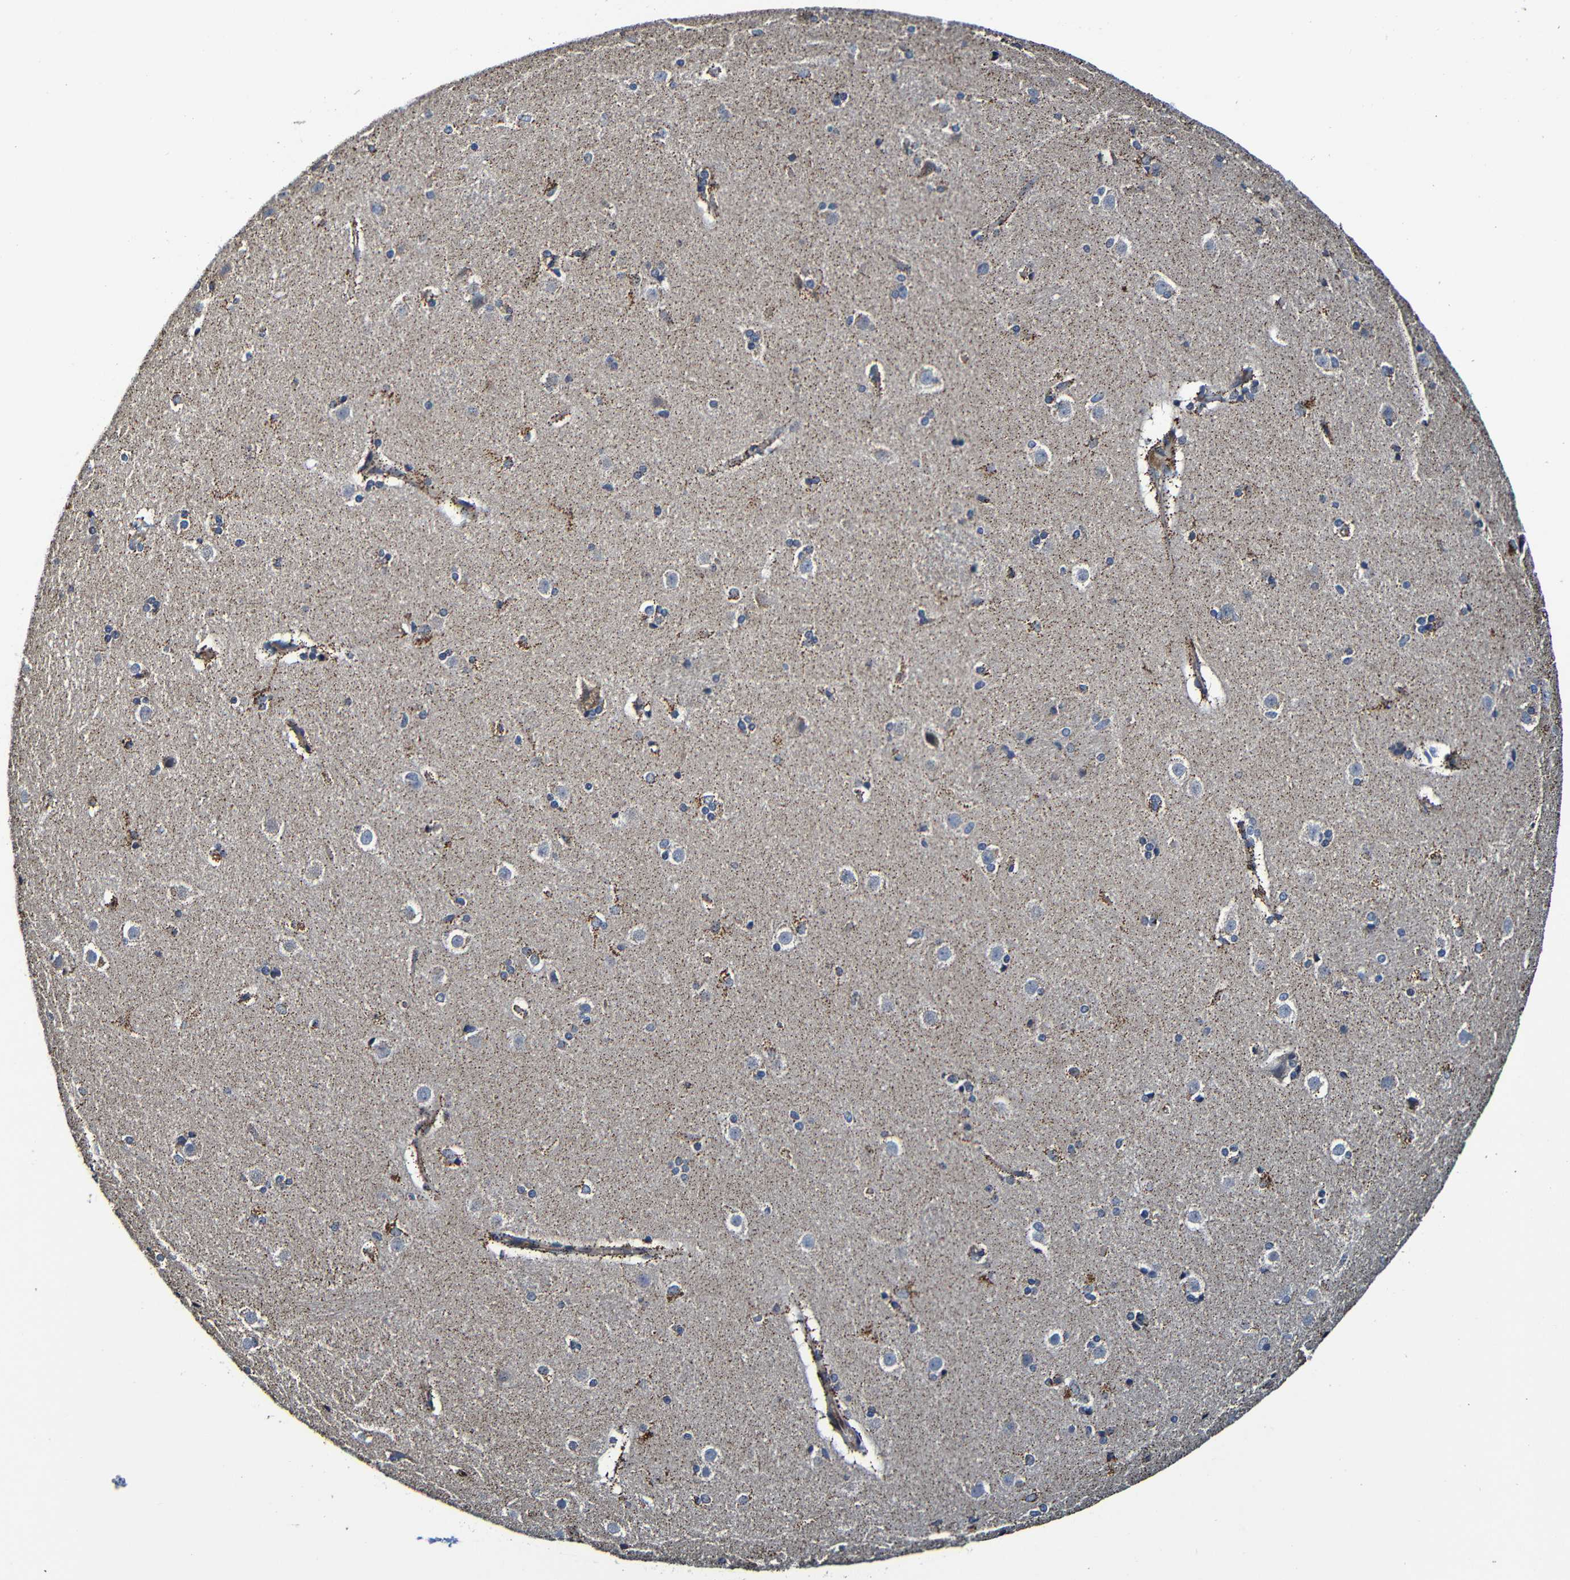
{"staining": {"intensity": "weak", "quantity": "25%-75%", "location": "cytoplasmic/membranous"}, "tissue": "caudate", "cell_type": "Glial cells", "image_type": "normal", "snomed": [{"axis": "morphology", "description": "Normal tissue, NOS"}, {"axis": "topography", "description": "Lateral ventricle wall"}], "caption": "The immunohistochemical stain highlights weak cytoplasmic/membranous positivity in glial cells of normal caudate. Using DAB (brown) and hematoxylin (blue) stains, captured at high magnification using brightfield microscopy.", "gene": "ADAM15", "patient": {"sex": "female", "age": 19}}